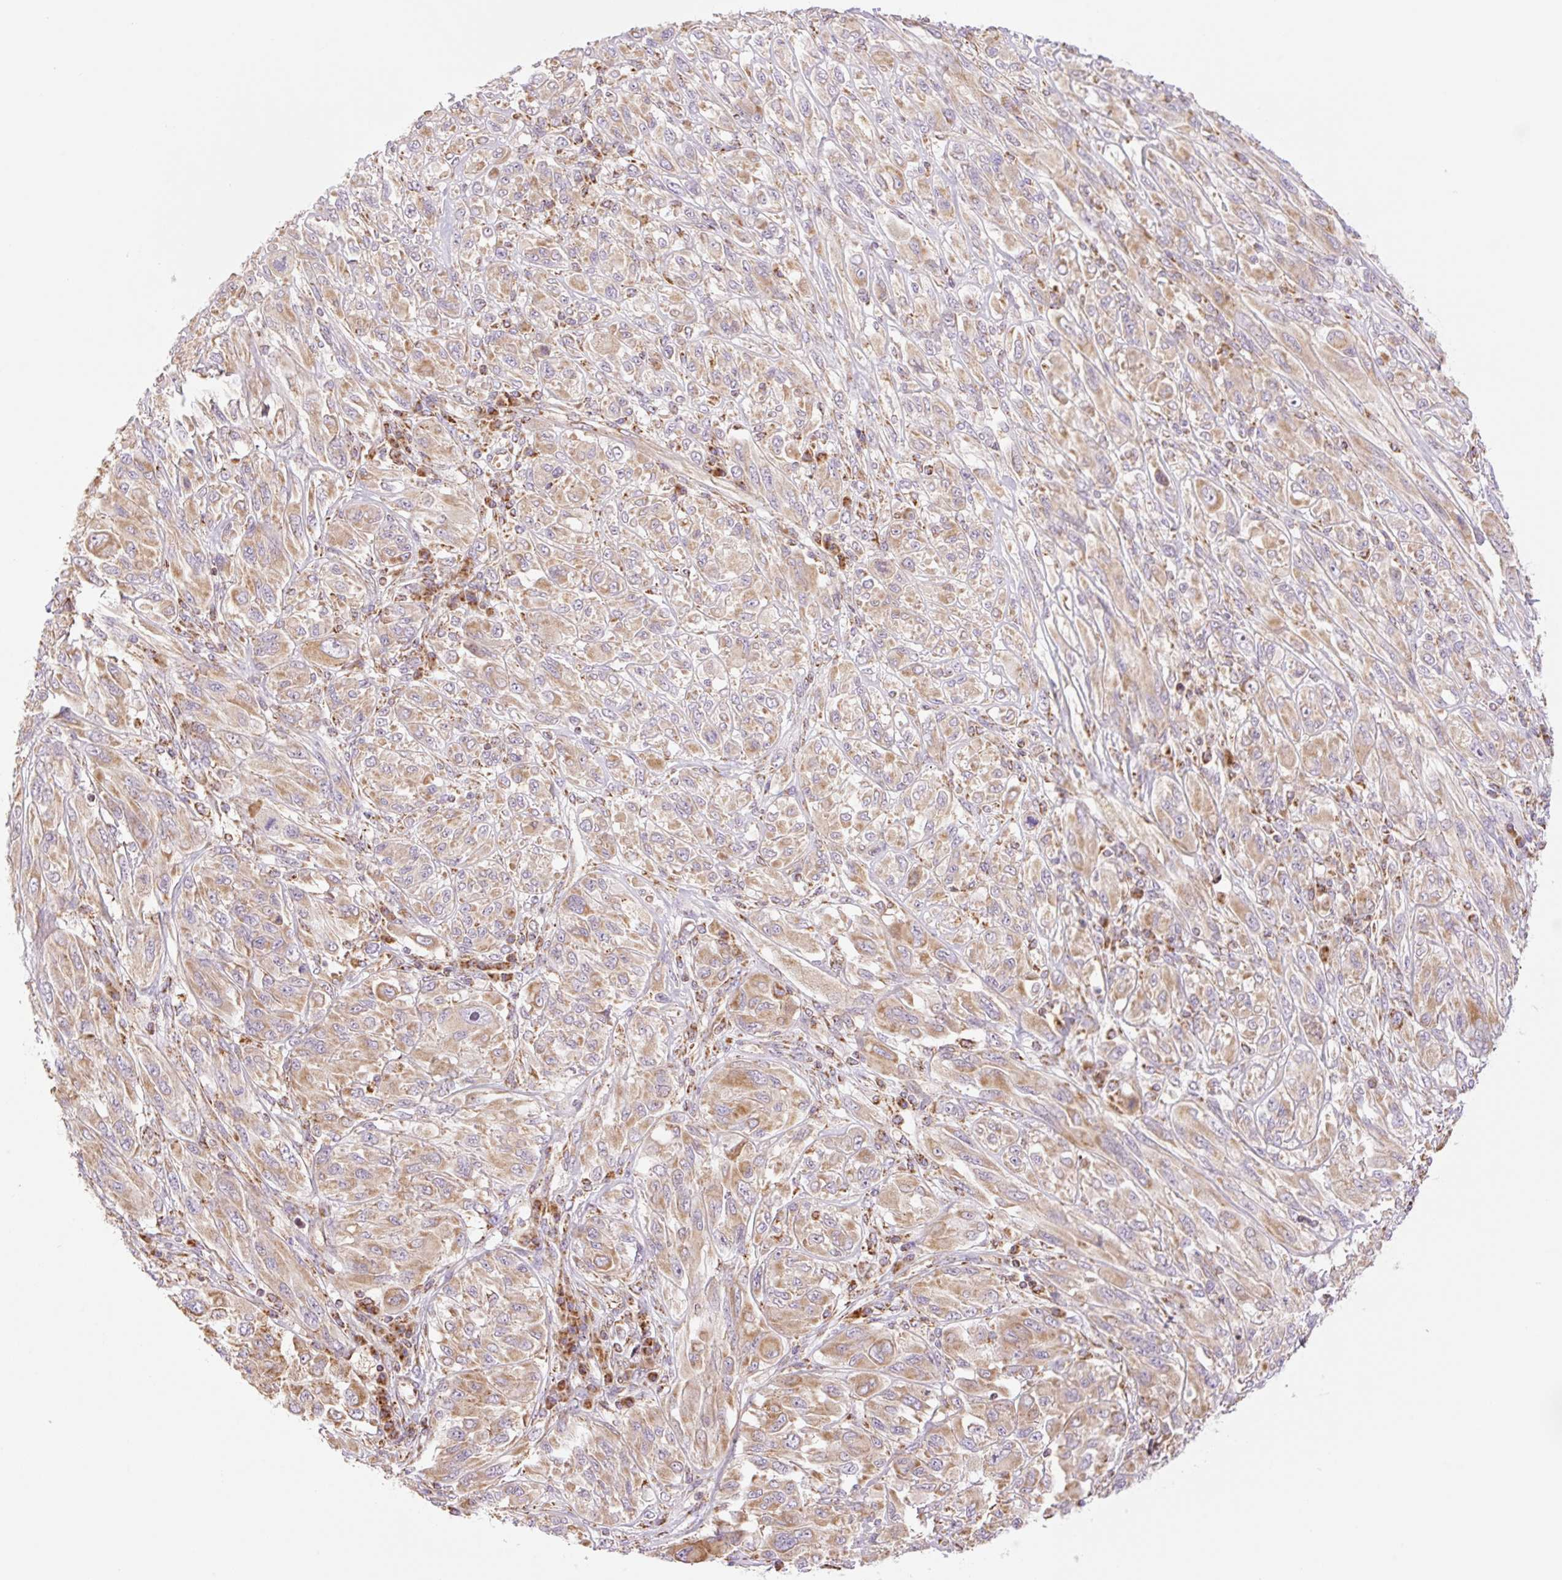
{"staining": {"intensity": "moderate", "quantity": ">75%", "location": "cytoplasmic/membranous"}, "tissue": "melanoma", "cell_type": "Tumor cells", "image_type": "cancer", "snomed": [{"axis": "morphology", "description": "Malignant melanoma, NOS"}, {"axis": "topography", "description": "Skin"}], "caption": "This micrograph demonstrates melanoma stained with IHC to label a protein in brown. The cytoplasmic/membranous of tumor cells show moderate positivity for the protein. Nuclei are counter-stained blue.", "gene": "GOSR2", "patient": {"sex": "female", "age": 91}}